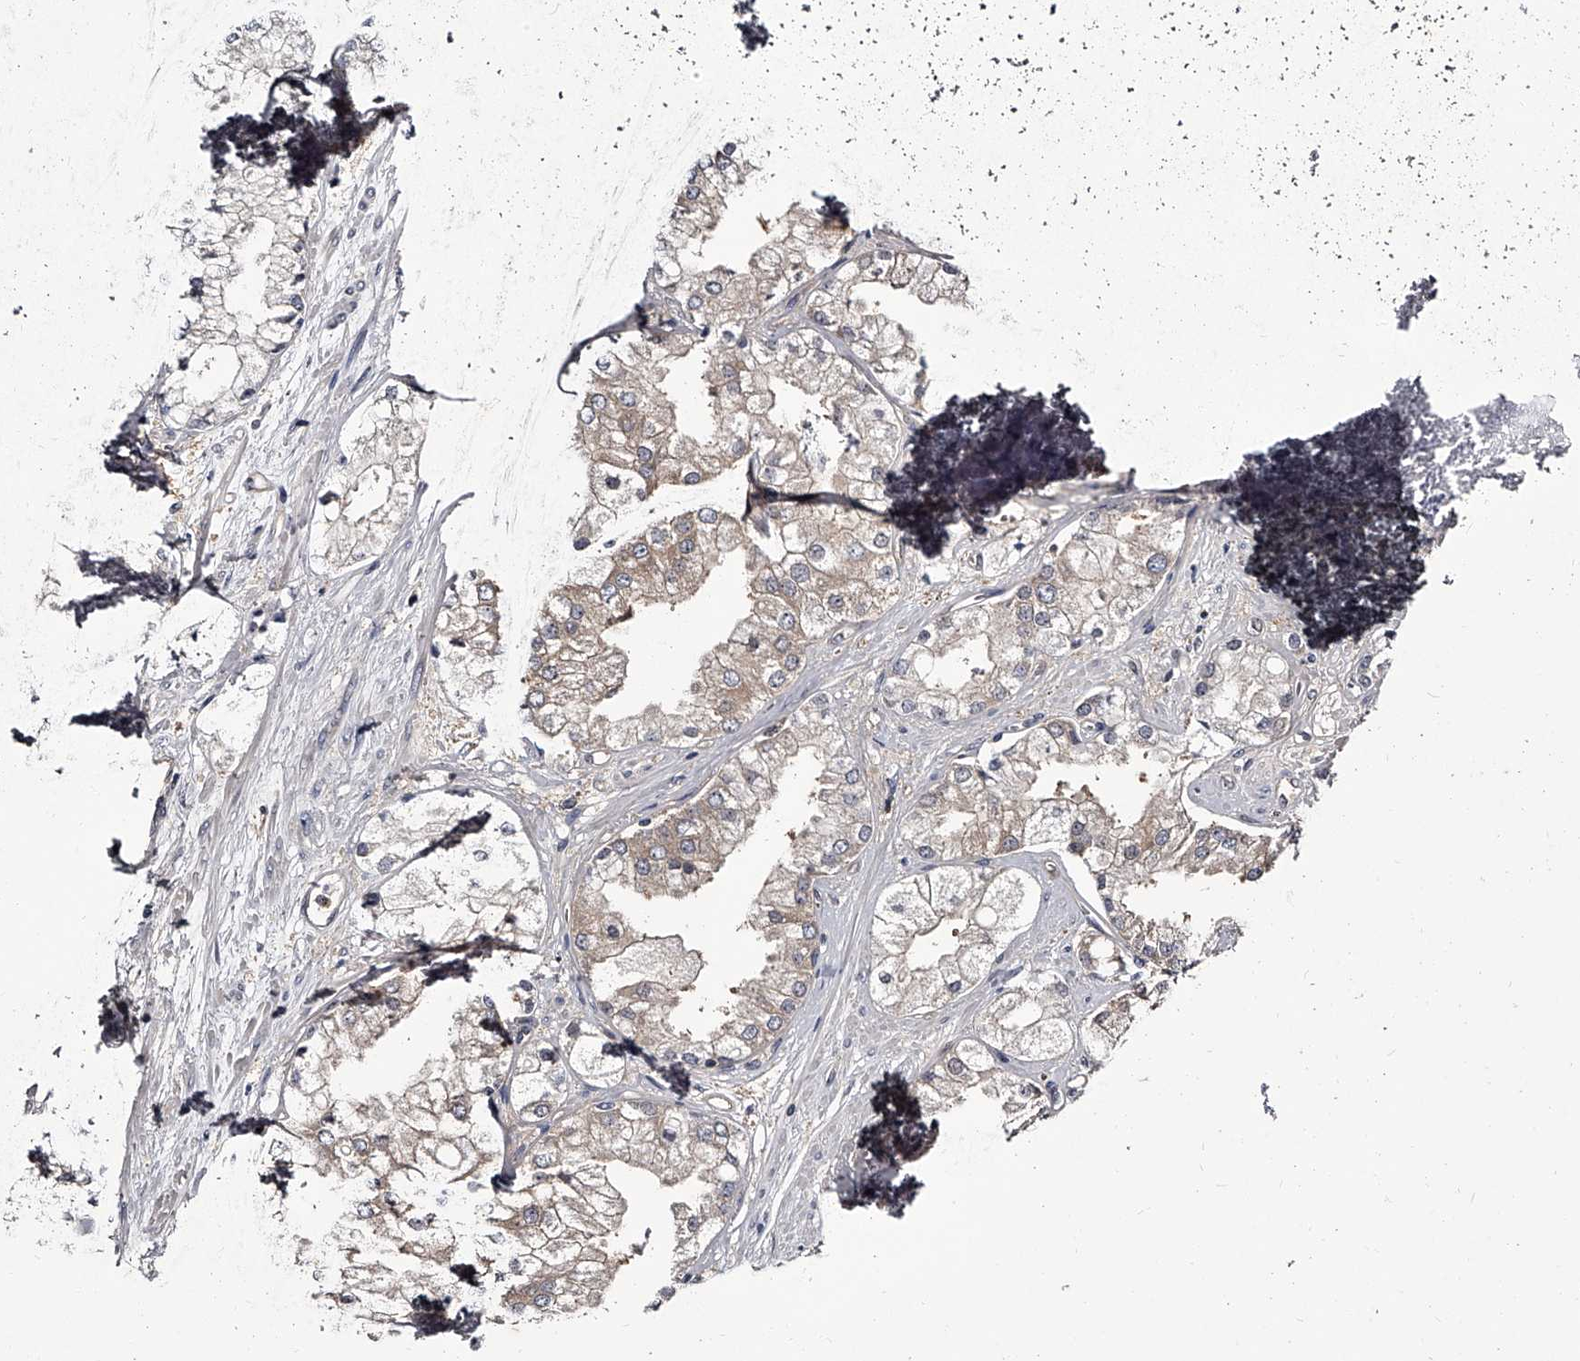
{"staining": {"intensity": "negative", "quantity": "none", "location": "none"}, "tissue": "prostate cancer", "cell_type": "Tumor cells", "image_type": "cancer", "snomed": [{"axis": "morphology", "description": "Adenocarcinoma, High grade"}, {"axis": "topography", "description": "Prostate"}], "caption": "An image of human prostate cancer is negative for staining in tumor cells. (Immunohistochemistry (ihc), brightfield microscopy, high magnification).", "gene": "GAPVD1", "patient": {"sex": "male", "age": 50}}